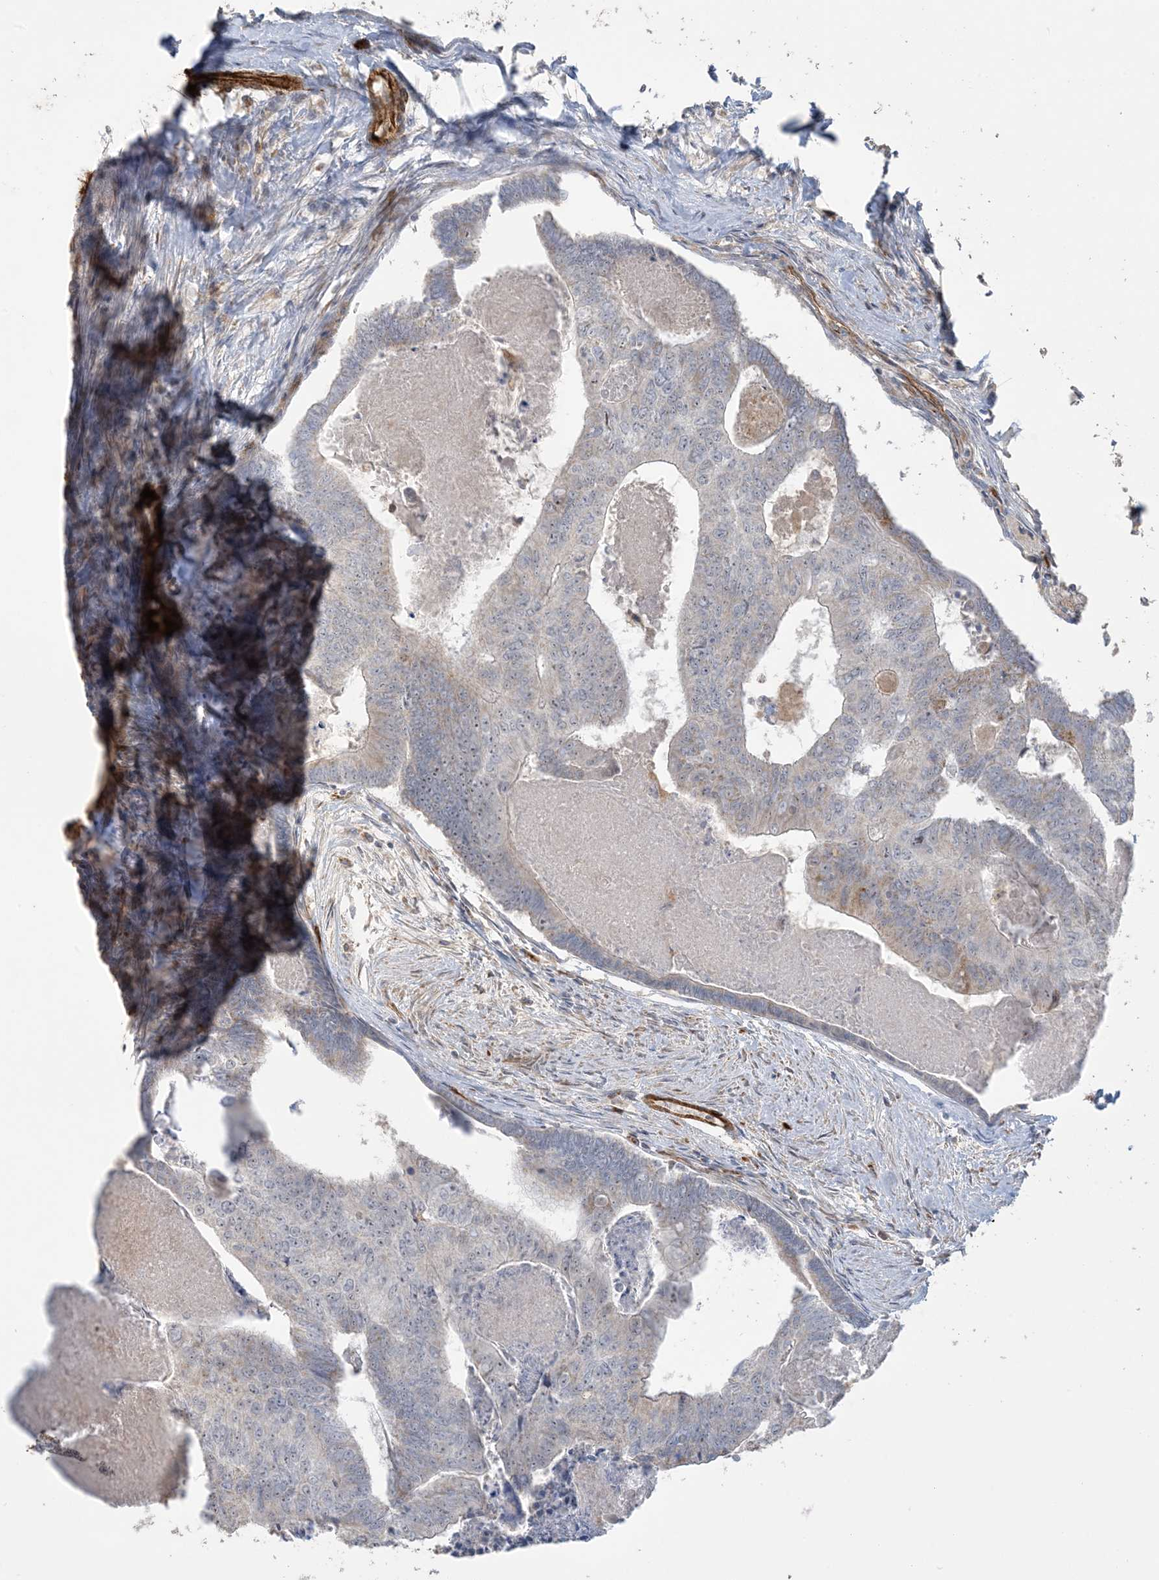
{"staining": {"intensity": "negative", "quantity": "none", "location": "none"}, "tissue": "colorectal cancer", "cell_type": "Tumor cells", "image_type": "cancer", "snomed": [{"axis": "morphology", "description": "Adenocarcinoma, NOS"}, {"axis": "topography", "description": "Colon"}], "caption": "There is no significant positivity in tumor cells of adenocarcinoma (colorectal). (Stains: DAB IHC with hematoxylin counter stain, Microscopy: brightfield microscopy at high magnification).", "gene": "AGA", "patient": {"sex": "female", "age": 67}}